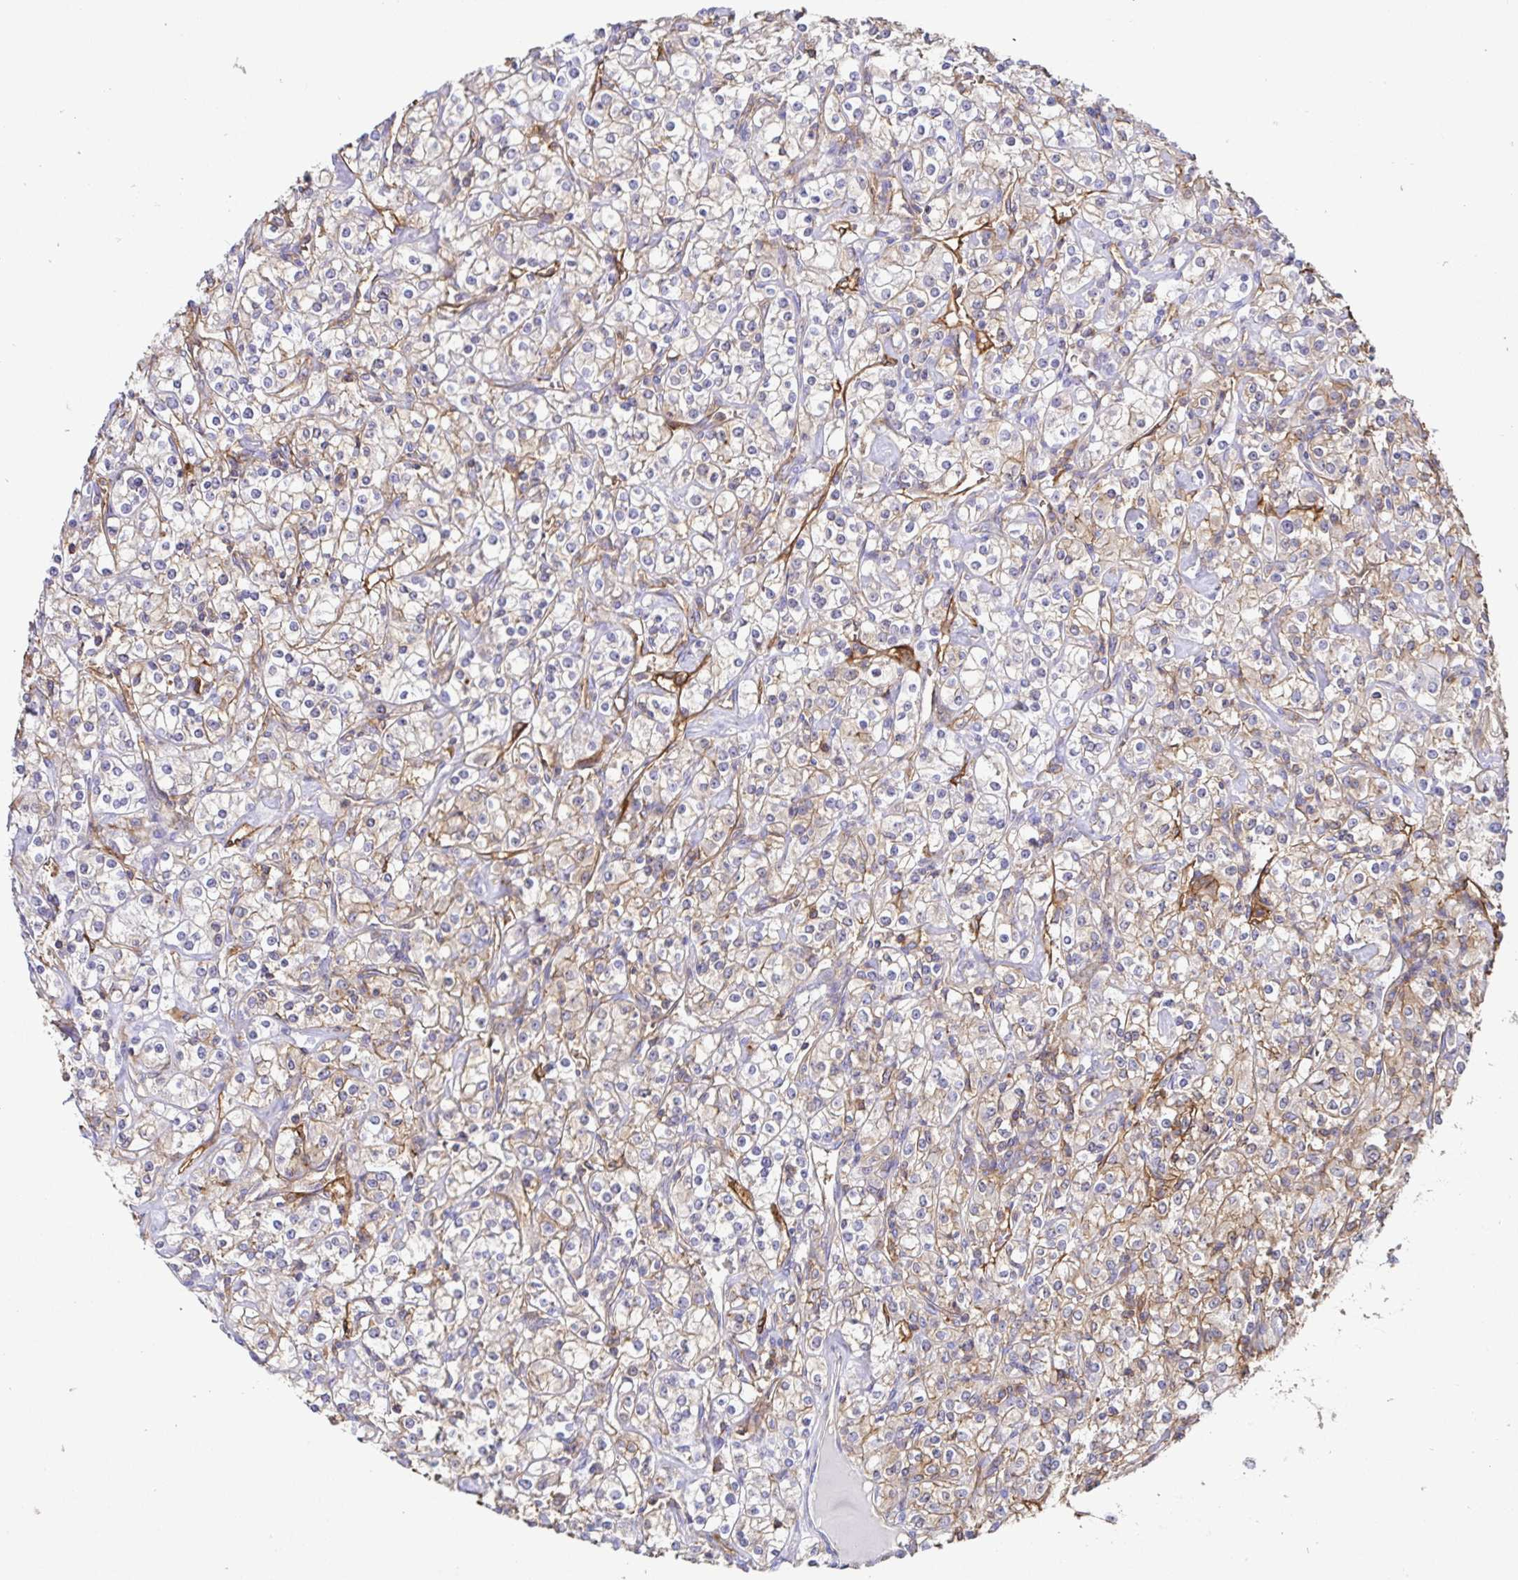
{"staining": {"intensity": "weak", "quantity": "25%-75%", "location": "cytoplasmic/membranous"}, "tissue": "renal cancer", "cell_type": "Tumor cells", "image_type": "cancer", "snomed": [{"axis": "morphology", "description": "Adenocarcinoma, NOS"}, {"axis": "topography", "description": "Kidney"}], "caption": "A brown stain highlights weak cytoplasmic/membranous staining of a protein in renal cancer tumor cells. The protein of interest is shown in brown color, while the nuclei are stained blue.", "gene": "ANXA2", "patient": {"sex": "male", "age": 77}}